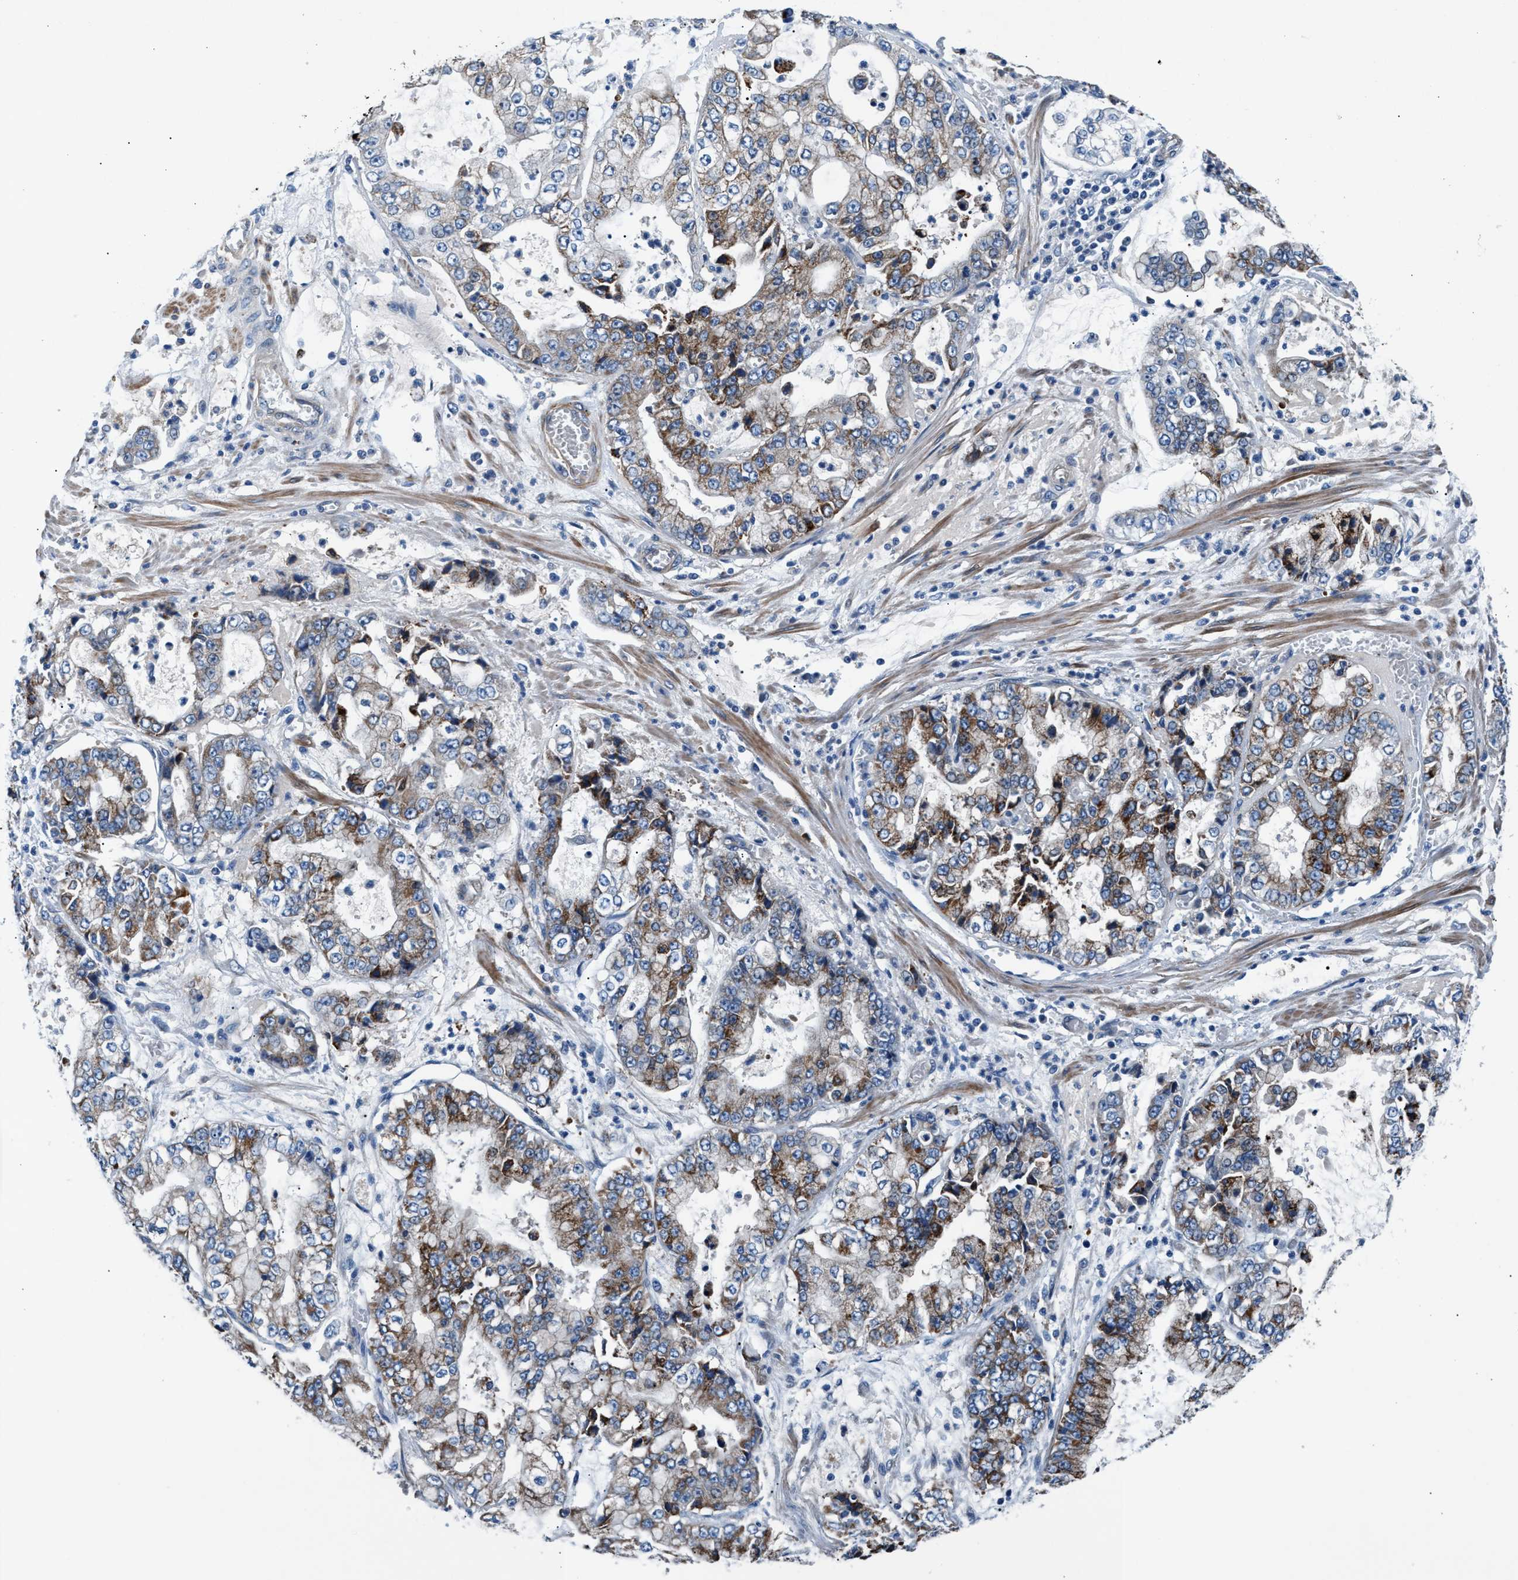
{"staining": {"intensity": "strong", "quantity": "25%-75%", "location": "cytoplasmic/membranous"}, "tissue": "stomach cancer", "cell_type": "Tumor cells", "image_type": "cancer", "snomed": [{"axis": "morphology", "description": "Adenocarcinoma, NOS"}, {"axis": "topography", "description": "Stomach"}], "caption": "A photomicrograph showing strong cytoplasmic/membranous positivity in about 25%-75% of tumor cells in adenocarcinoma (stomach), as visualized by brown immunohistochemical staining.", "gene": "CDRT4", "patient": {"sex": "male", "age": 76}}